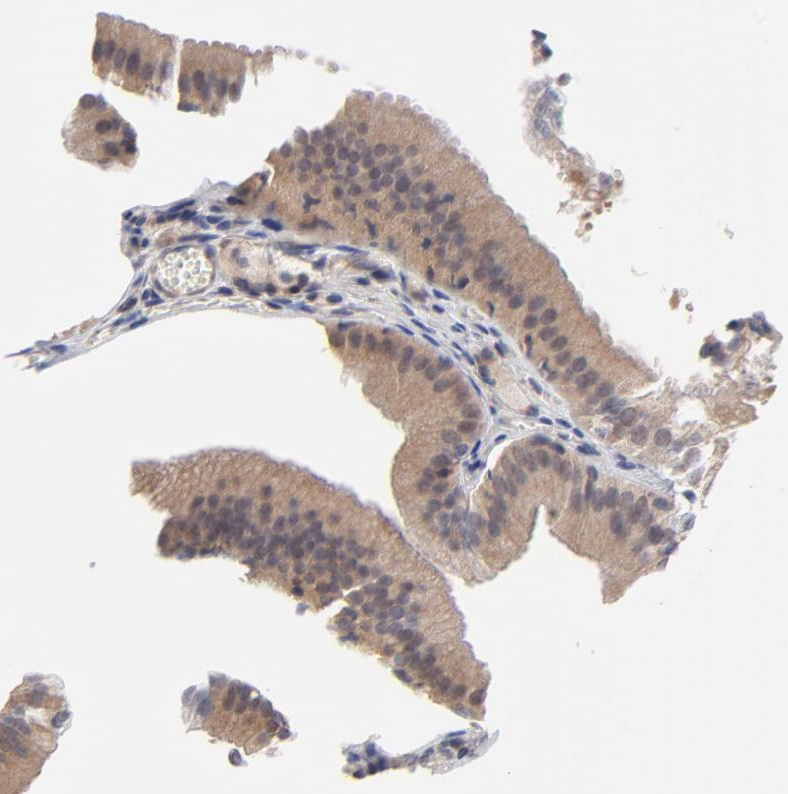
{"staining": {"intensity": "moderate", "quantity": ">75%", "location": "cytoplasmic/membranous"}, "tissue": "gallbladder", "cell_type": "Glandular cells", "image_type": "normal", "snomed": [{"axis": "morphology", "description": "Normal tissue, NOS"}, {"axis": "topography", "description": "Gallbladder"}], "caption": "Moderate cytoplasmic/membranous positivity is present in about >75% of glandular cells in normal gallbladder. The protein is shown in brown color, while the nuclei are stained blue.", "gene": "ZNF157", "patient": {"sex": "female", "age": 24}}